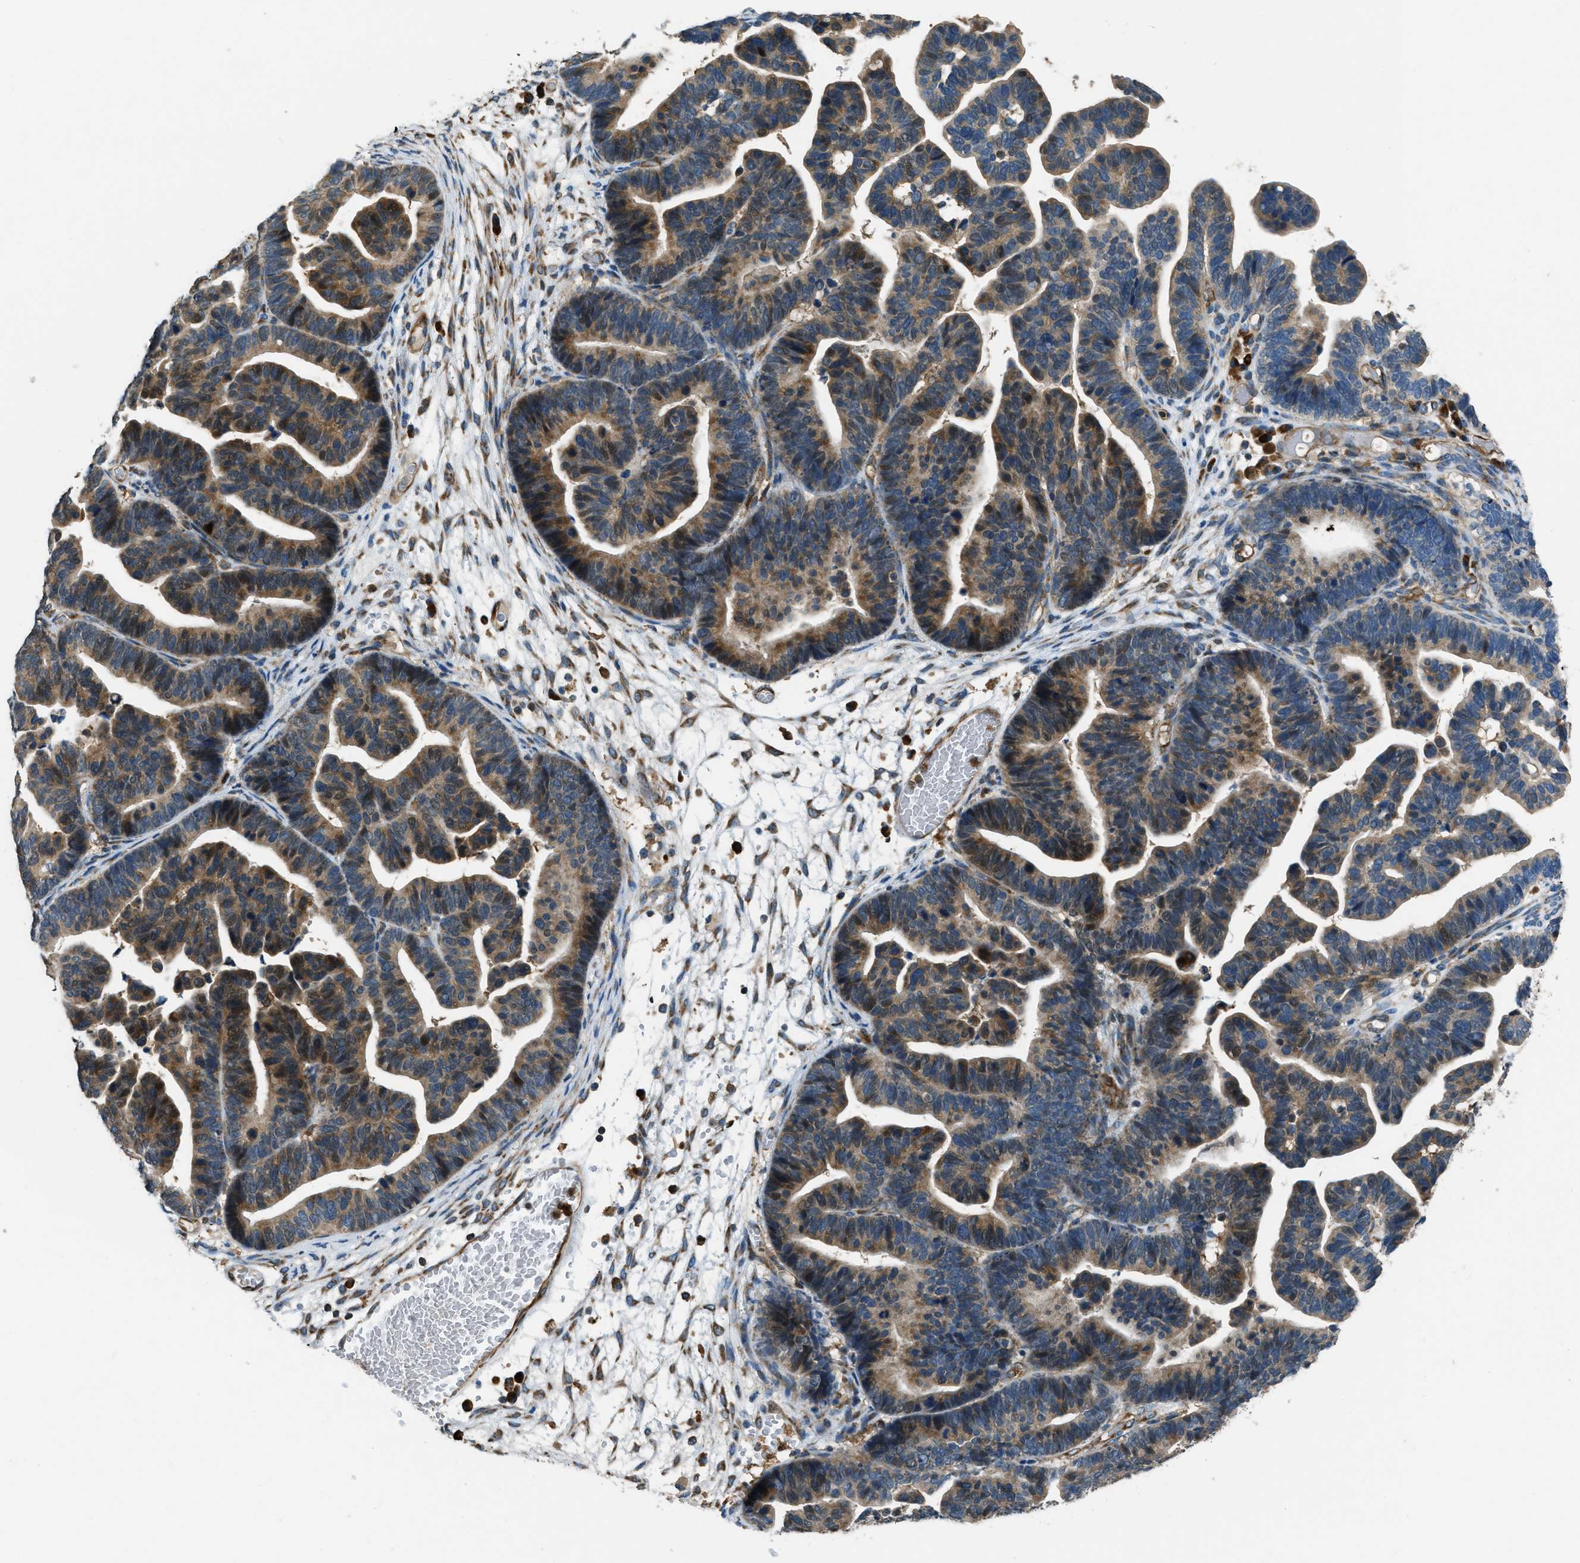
{"staining": {"intensity": "moderate", "quantity": ">75%", "location": "cytoplasmic/membranous"}, "tissue": "ovarian cancer", "cell_type": "Tumor cells", "image_type": "cancer", "snomed": [{"axis": "morphology", "description": "Cystadenocarcinoma, serous, NOS"}, {"axis": "topography", "description": "Ovary"}], "caption": "Ovarian cancer stained for a protein (brown) exhibits moderate cytoplasmic/membranous positive expression in approximately >75% of tumor cells.", "gene": "GIMAP8", "patient": {"sex": "female", "age": 56}}